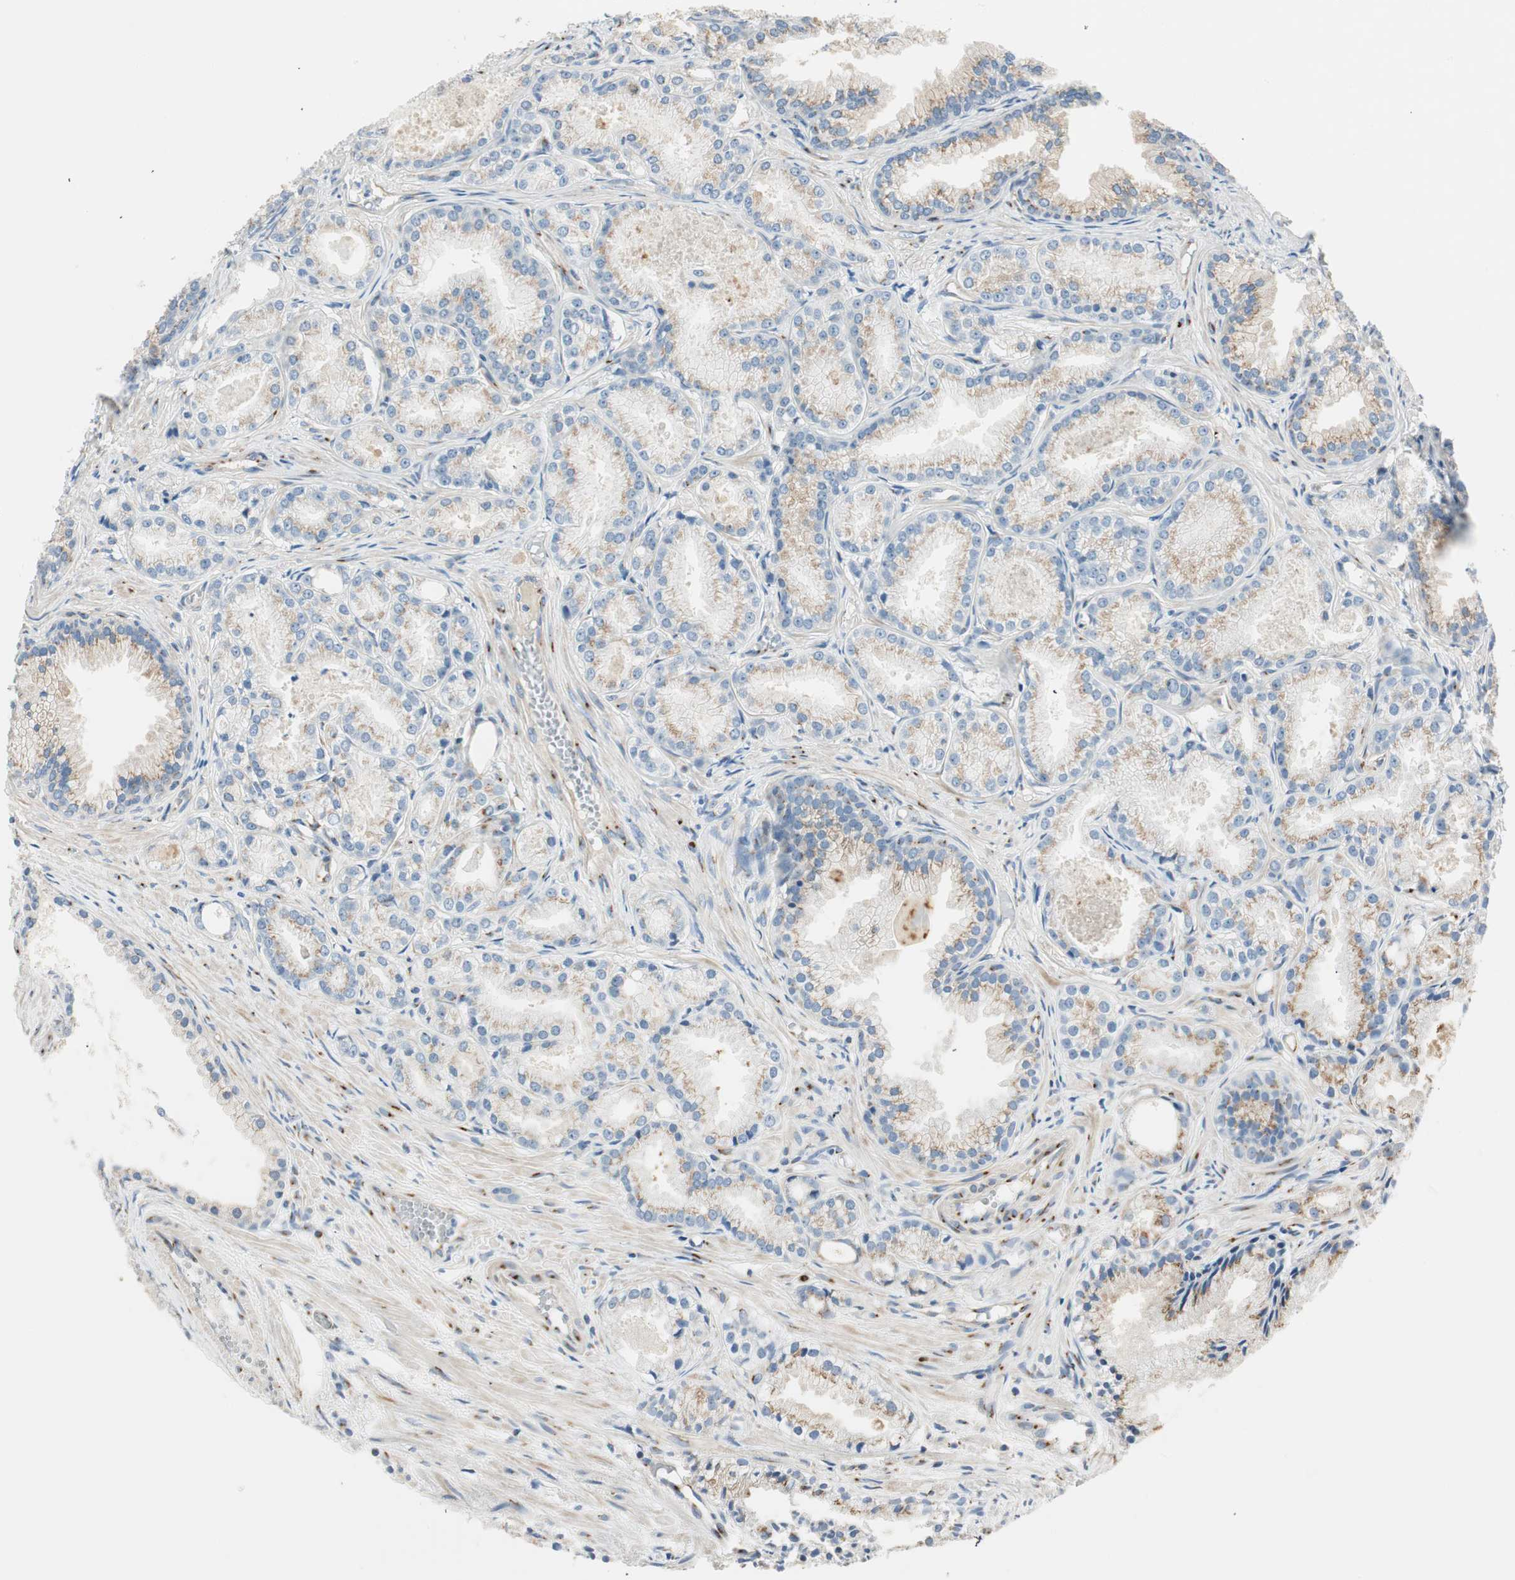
{"staining": {"intensity": "weak", "quantity": ">75%", "location": "cytoplasmic/membranous"}, "tissue": "prostate cancer", "cell_type": "Tumor cells", "image_type": "cancer", "snomed": [{"axis": "morphology", "description": "Adenocarcinoma, Low grade"}, {"axis": "topography", "description": "Prostate"}], "caption": "Prostate cancer (adenocarcinoma (low-grade)) stained with a protein marker demonstrates weak staining in tumor cells.", "gene": "TMF1", "patient": {"sex": "male", "age": 72}}